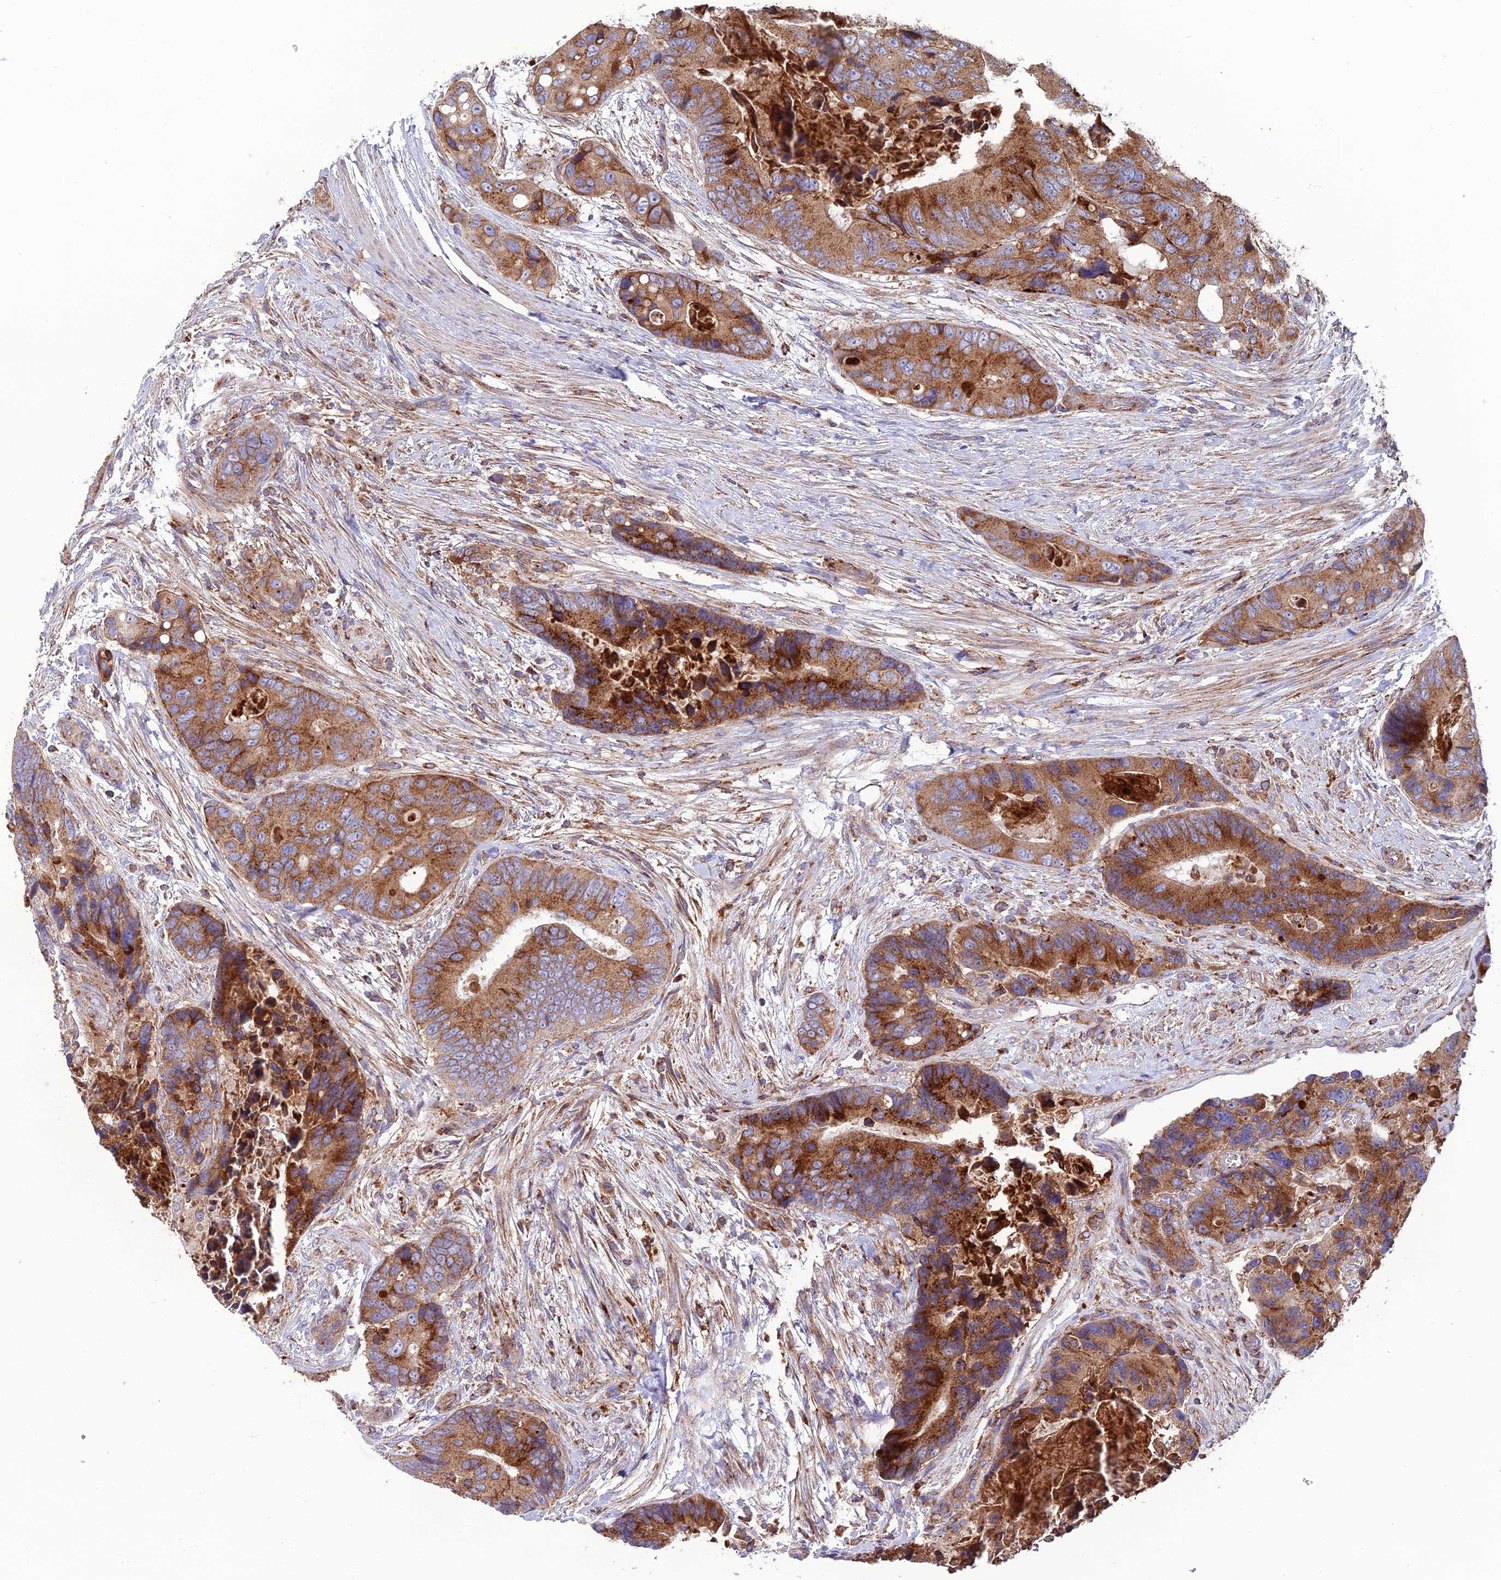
{"staining": {"intensity": "strong", "quantity": ">75%", "location": "cytoplasmic/membranous"}, "tissue": "colorectal cancer", "cell_type": "Tumor cells", "image_type": "cancer", "snomed": [{"axis": "morphology", "description": "Adenocarcinoma, NOS"}, {"axis": "topography", "description": "Colon"}], "caption": "Protein expression analysis of human colorectal cancer reveals strong cytoplasmic/membranous staining in about >75% of tumor cells. (IHC, brightfield microscopy, high magnification).", "gene": "LNPEP", "patient": {"sex": "male", "age": 84}}